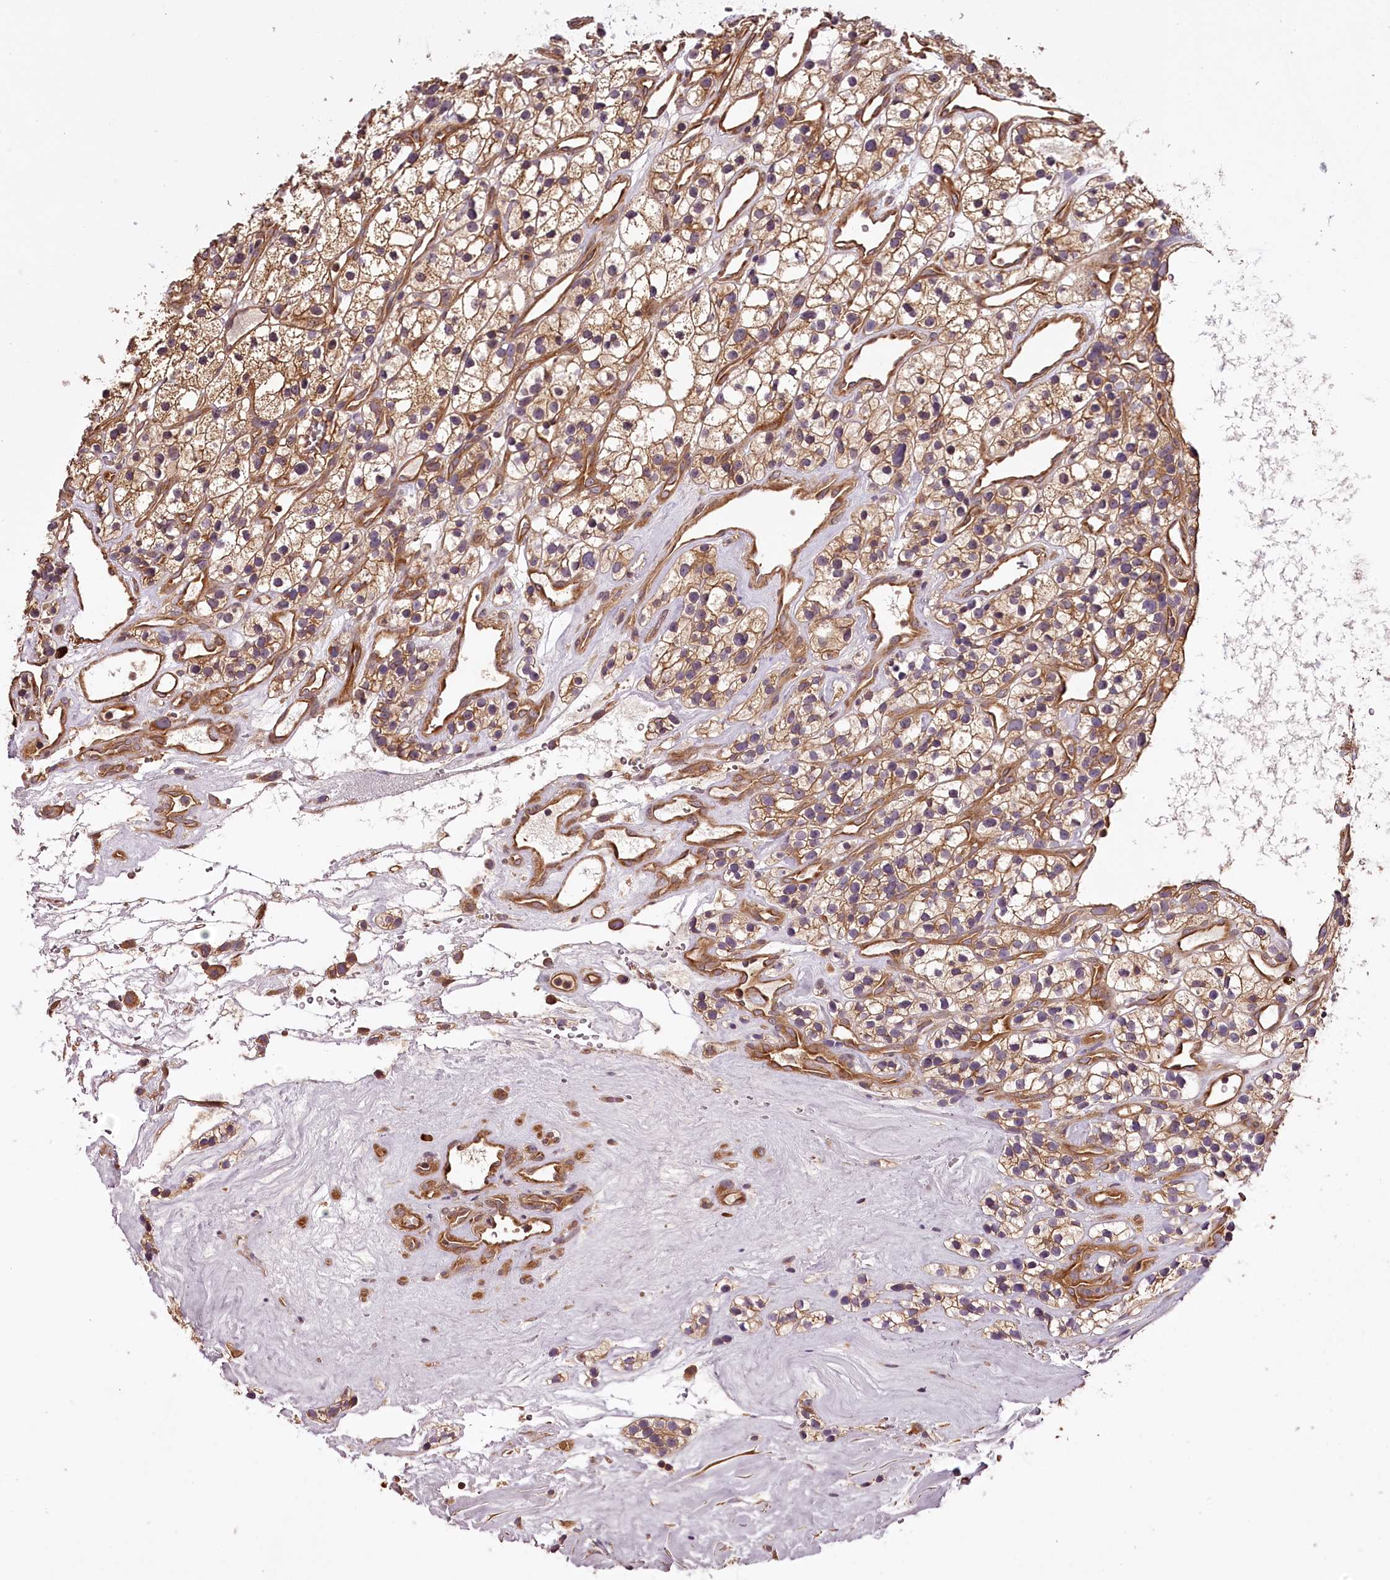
{"staining": {"intensity": "moderate", "quantity": ">75%", "location": "cytoplasmic/membranous"}, "tissue": "renal cancer", "cell_type": "Tumor cells", "image_type": "cancer", "snomed": [{"axis": "morphology", "description": "Adenocarcinoma, NOS"}, {"axis": "topography", "description": "Kidney"}], "caption": "The image demonstrates staining of renal cancer (adenocarcinoma), revealing moderate cytoplasmic/membranous protein positivity (brown color) within tumor cells.", "gene": "TARS1", "patient": {"sex": "female", "age": 57}}